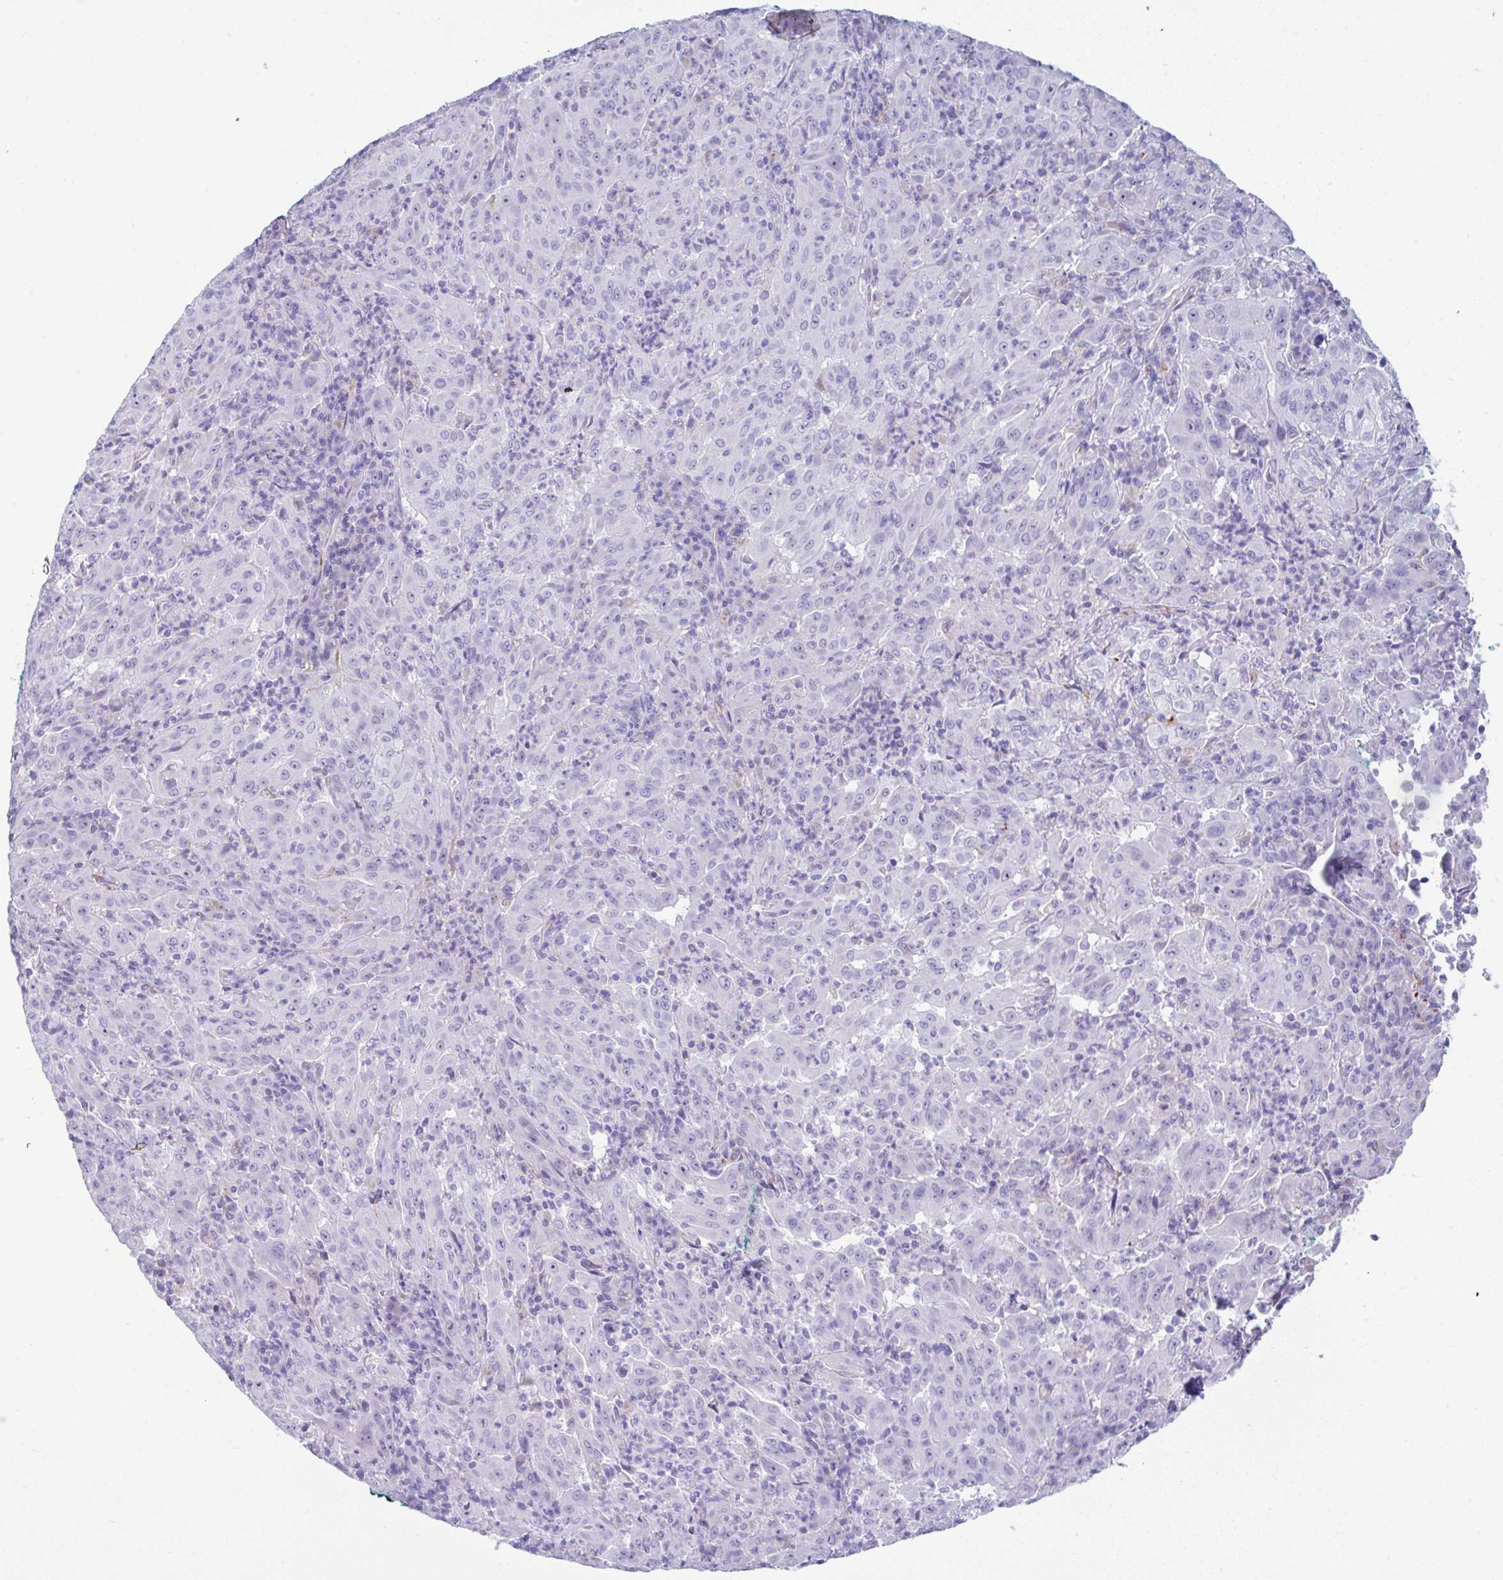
{"staining": {"intensity": "negative", "quantity": "none", "location": "none"}, "tissue": "pancreatic cancer", "cell_type": "Tumor cells", "image_type": "cancer", "snomed": [{"axis": "morphology", "description": "Adenocarcinoma, NOS"}, {"axis": "topography", "description": "Pancreas"}], "caption": "Protein analysis of adenocarcinoma (pancreatic) demonstrates no significant expression in tumor cells. (Brightfield microscopy of DAB IHC at high magnification).", "gene": "NDUFAF8", "patient": {"sex": "male", "age": 63}}